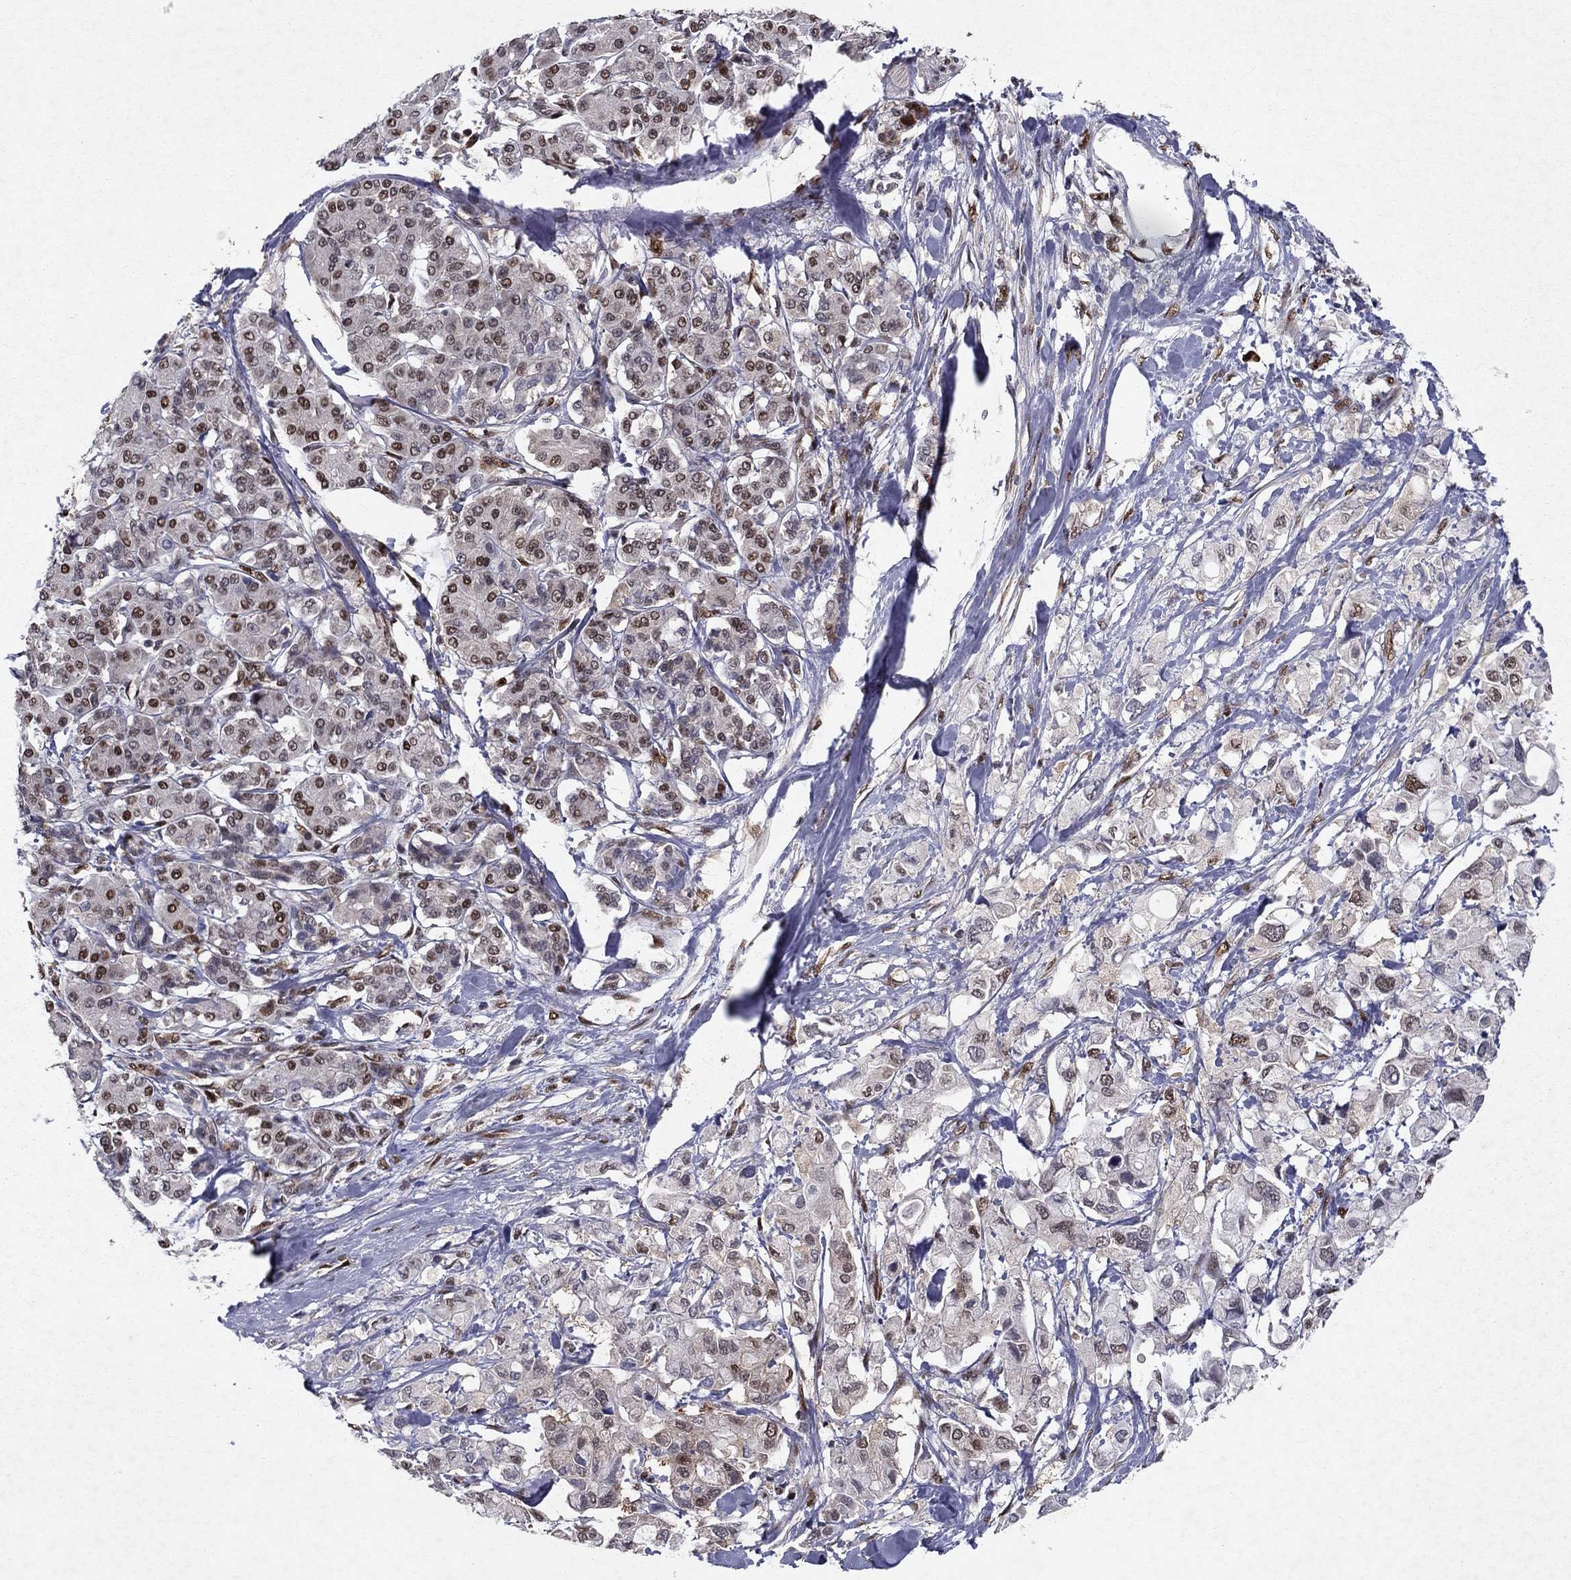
{"staining": {"intensity": "negative", "quantity": "none", "location": "none"}, "tissue": "pancreatic cancer", "cell_type": "Tumor cells", "image_type": "cancer", "snomed": [{"axis": "morphology", "description": "Adenocarcinoma, NOS"}, {"axis": "topography", "description": "Pancreas"}], "caption": "Tumor cells show no significant protein expression in adenocarcinoma (pancreatic).", "gene": "CRTC1", "patient": {"sex": "female", "age": 56}}